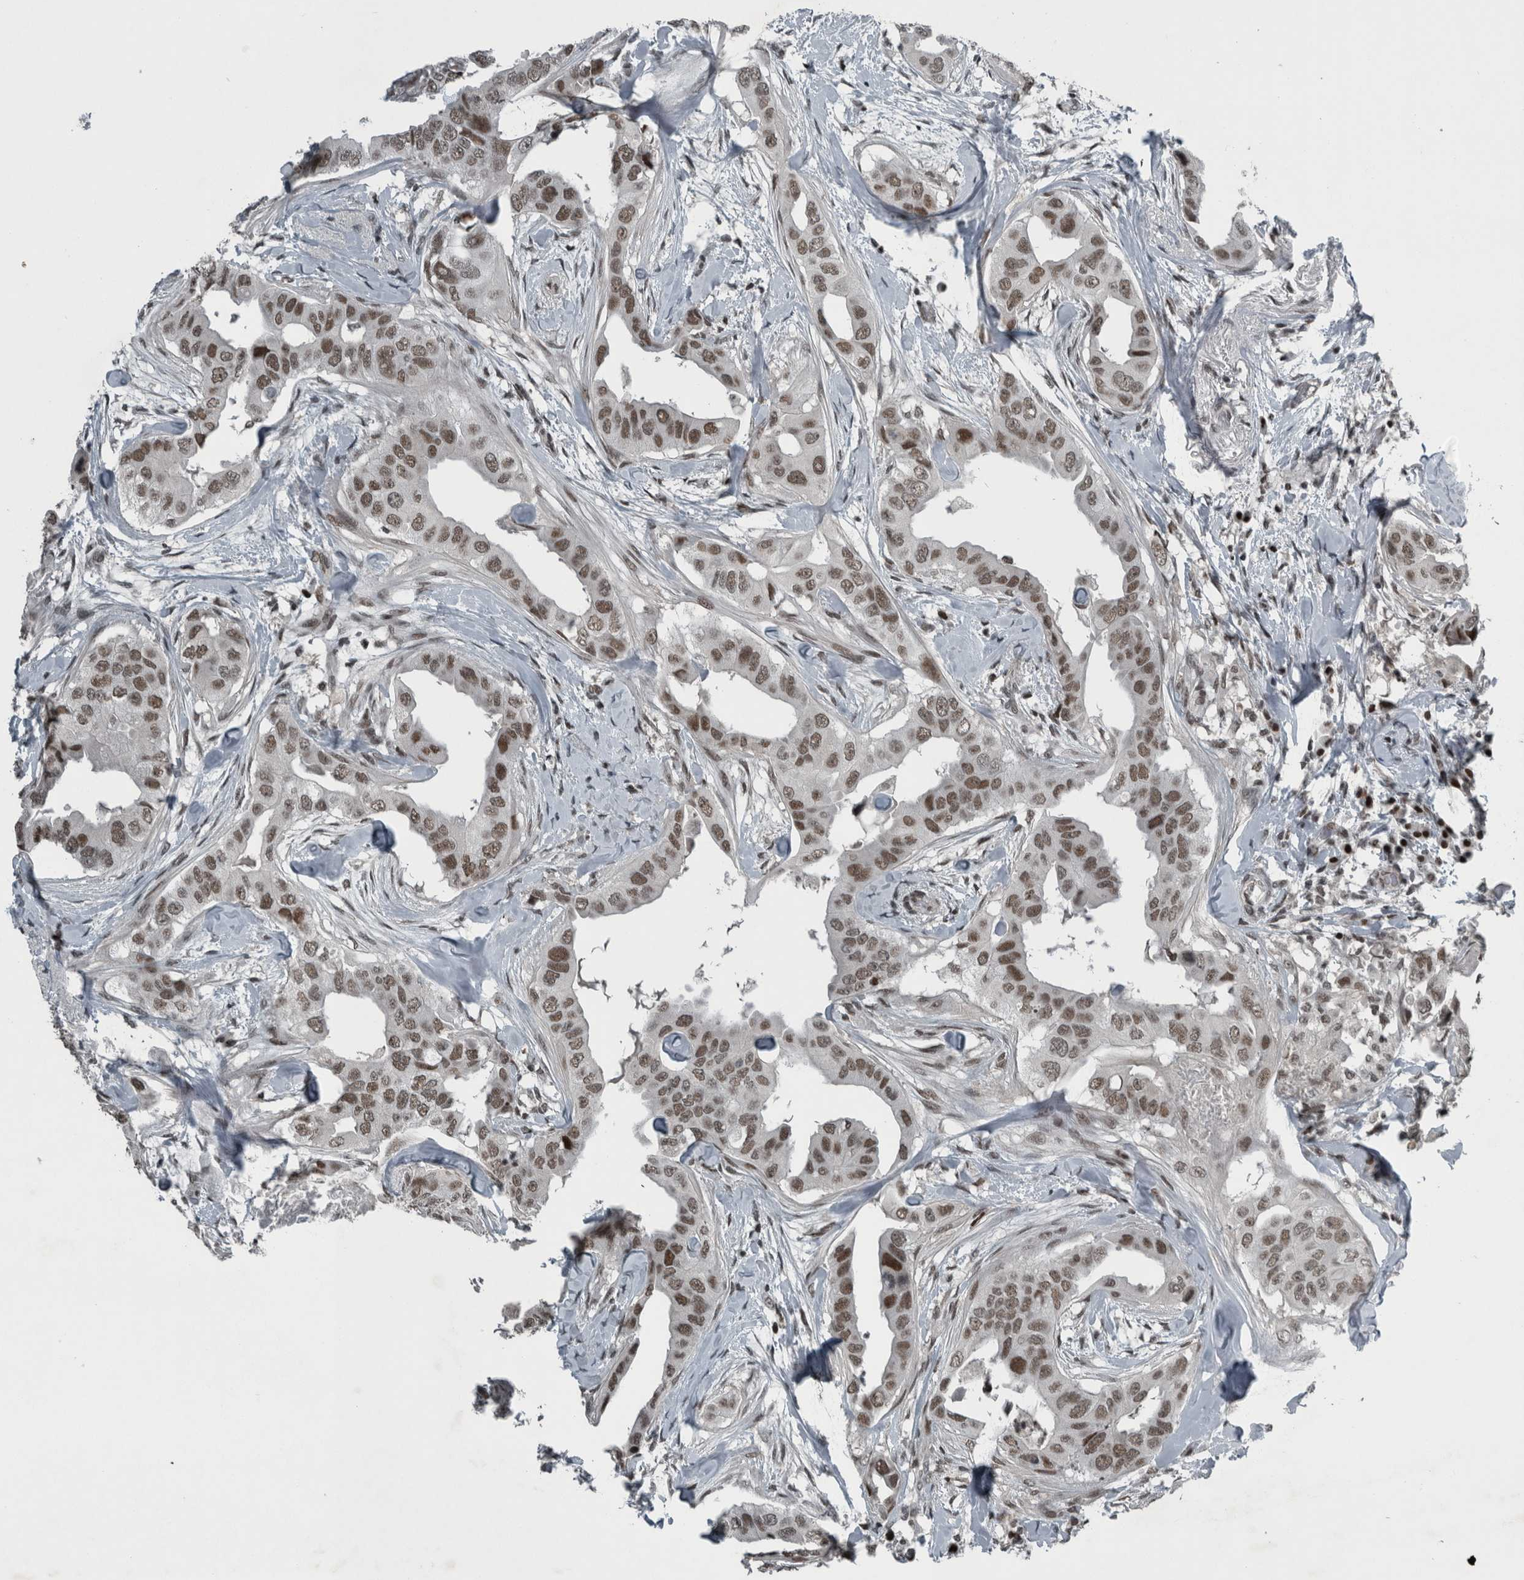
{"staining": {"intensity": "moderate", "quantity": ">75%", "location": "nuclear"}, "tissue": "breast cancer", "cell_type": "Tumor cells", "image_type": "cancer", "snomed": [{"axis": "morphology", "description": "Duct carcinoma"}, {"axis": "topography", "description": "Breast"}], "caption": "Breast infiltrating ductal carcinoma was stained to show a protein in brown. There is medium levels of moderate nuclear staining in about >75% of tumor cells. The staining was performed using DAB (3,3'-diaminobenzidine), with brown indicating positive protein expression. Nuclei are stained blue with hematoxylin.", "gene": "UNC50", "patient": {"sex": "female", "age": 40}}